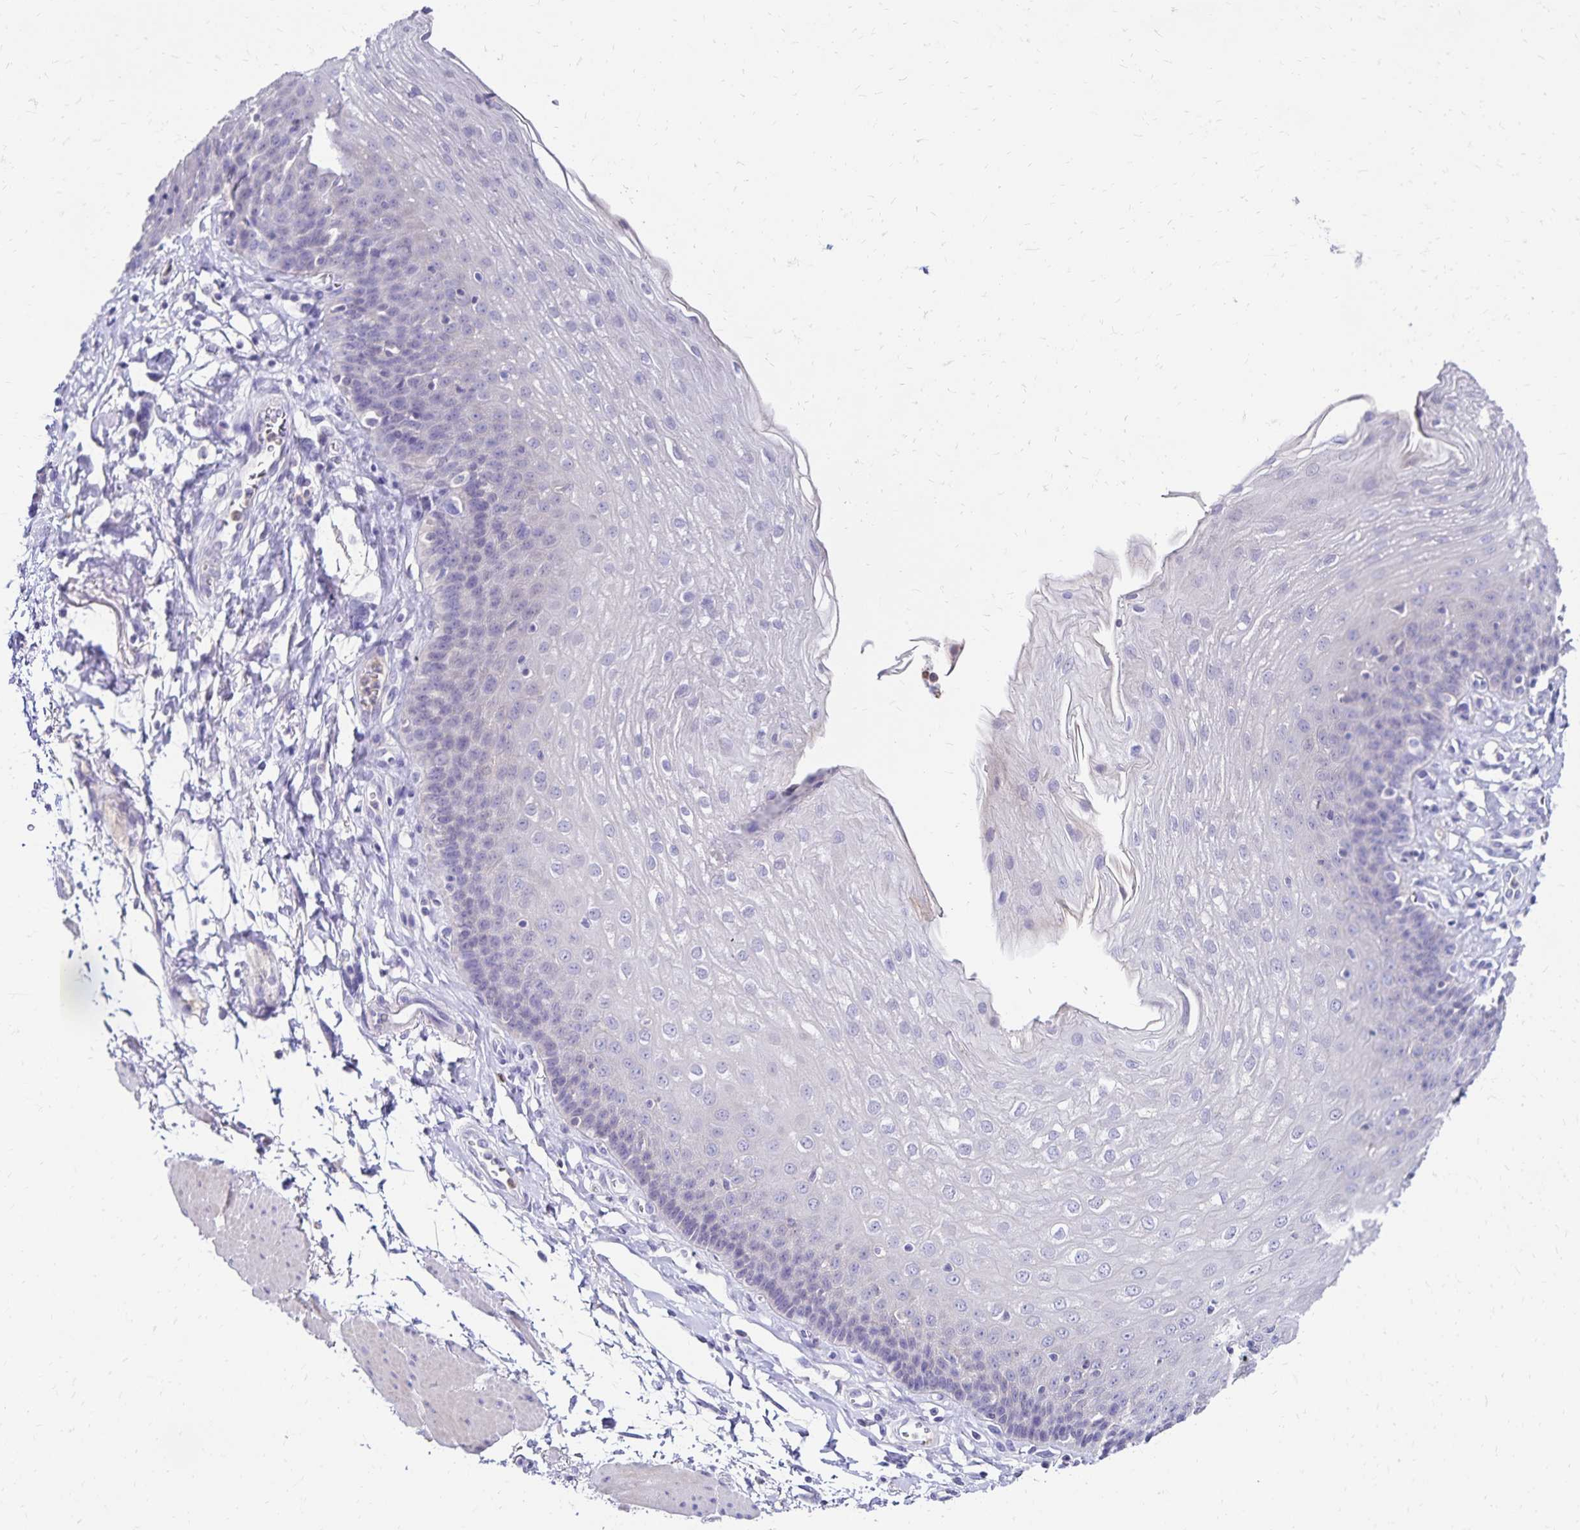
{"staining": {"intensity": "negative", "quantity": "none", "location": "none"}, "tissue": "esophagus", "cell_type": "Squamous epithelial cells", "image_type": "normal", "snomed": [{"axis": "morphology", "description": "Normal tissue, NOS"}, {"axis": "topography", "description": "Esophagus"}], "caption": "Esophagus stained for a protein using immunohistochemistry reveals no staining squamous epithelial cells.", "gene": "PAX5", "patient": {"sex": "female", "age": 81}}